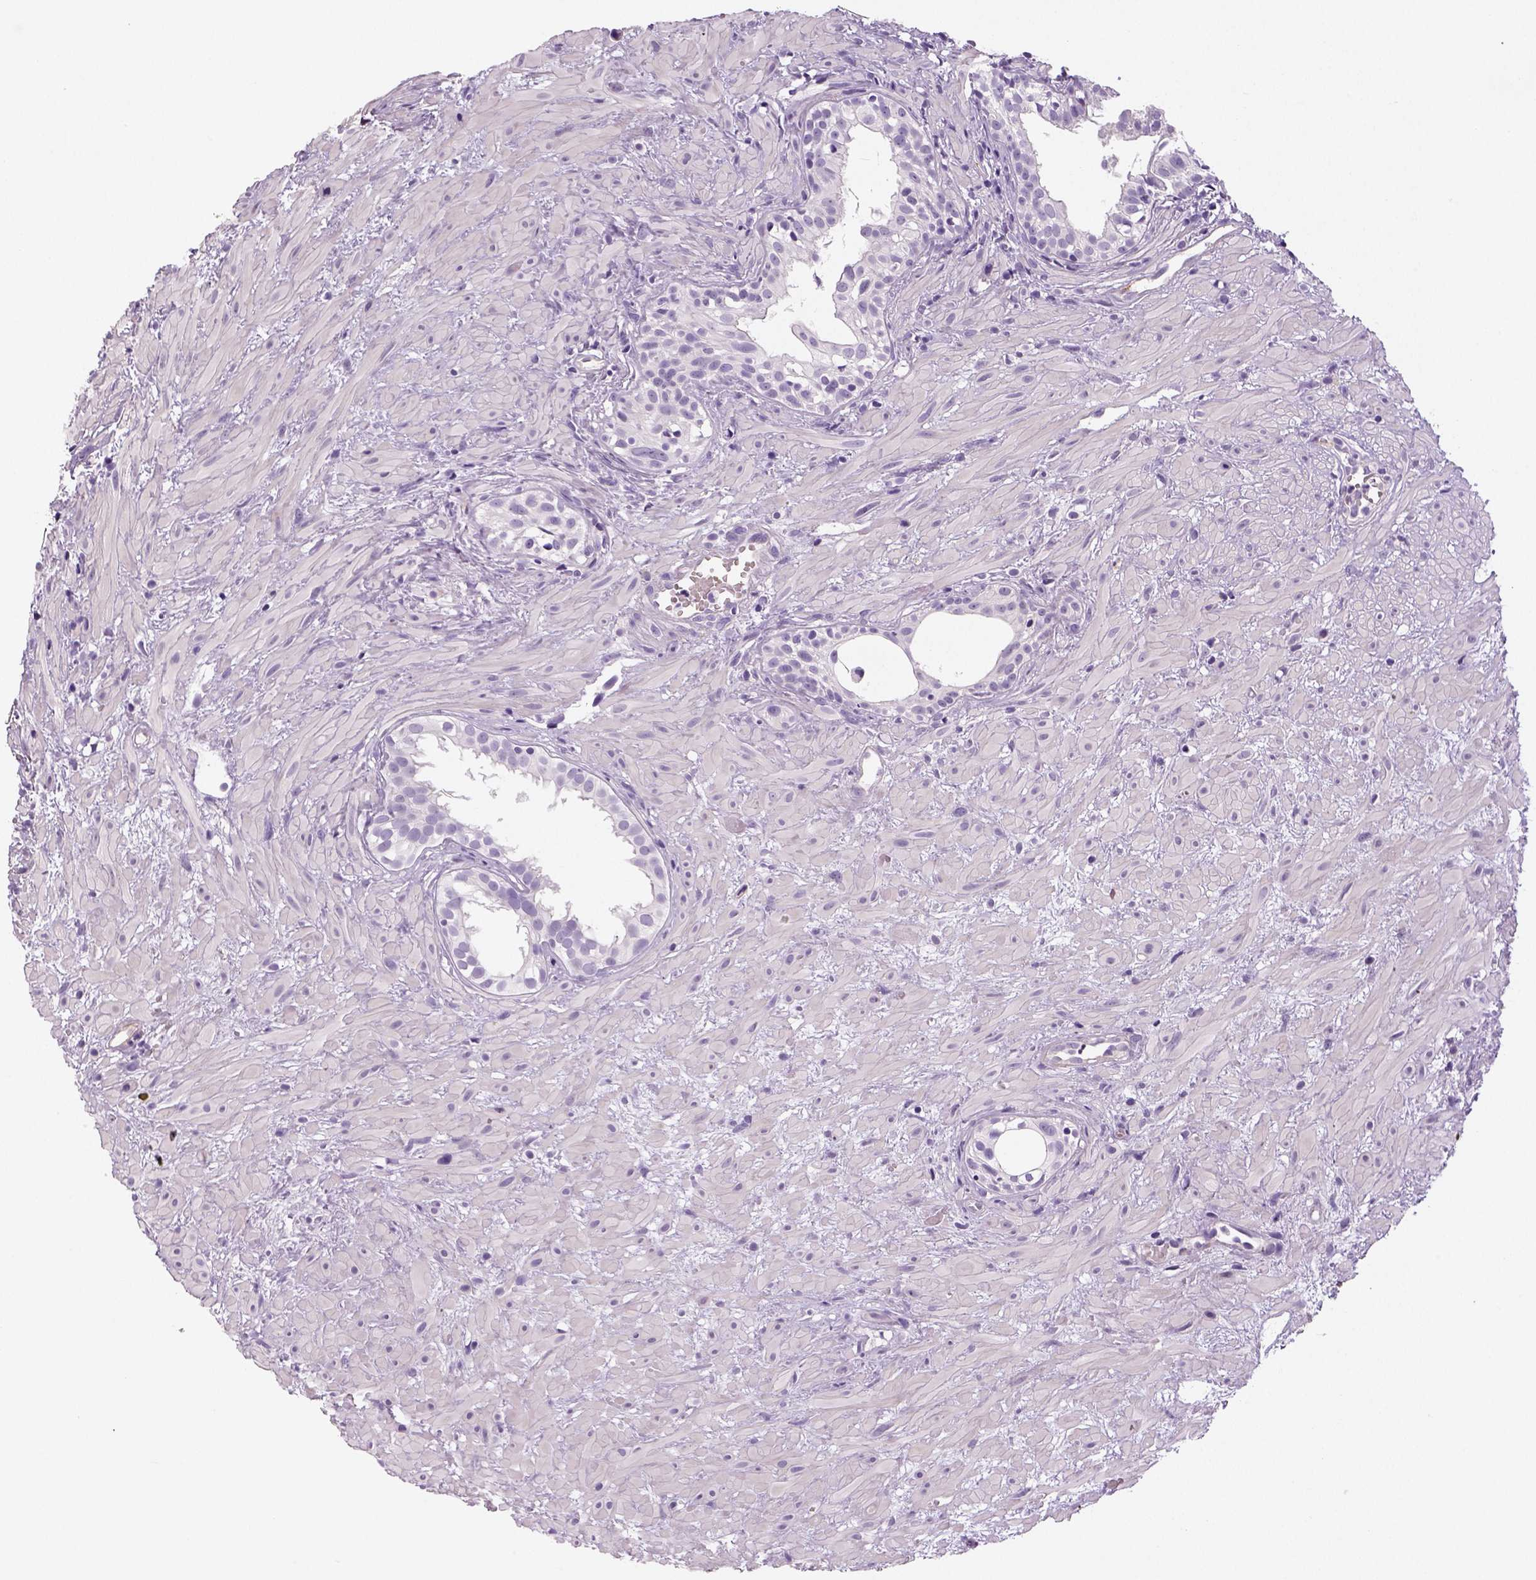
{"staining": {"intensity": "negative", "quantity": "none", "location": "none"}, "tissue": "prostate cancer", "cell_type": "Tumor cells", "image_type": "cancer", "snomed": [{"axis": "morphology", "description": "Adenocarcinoma, High grade"}, {"axis": "topography", "description": "Prostate"}], "caption": "Tumor cells are negative for protein expression in human adenocarcinoma (high-grade) (prostate).", "gene": "TSPAN7", "patient": {"sex": "male", "age": 79}}